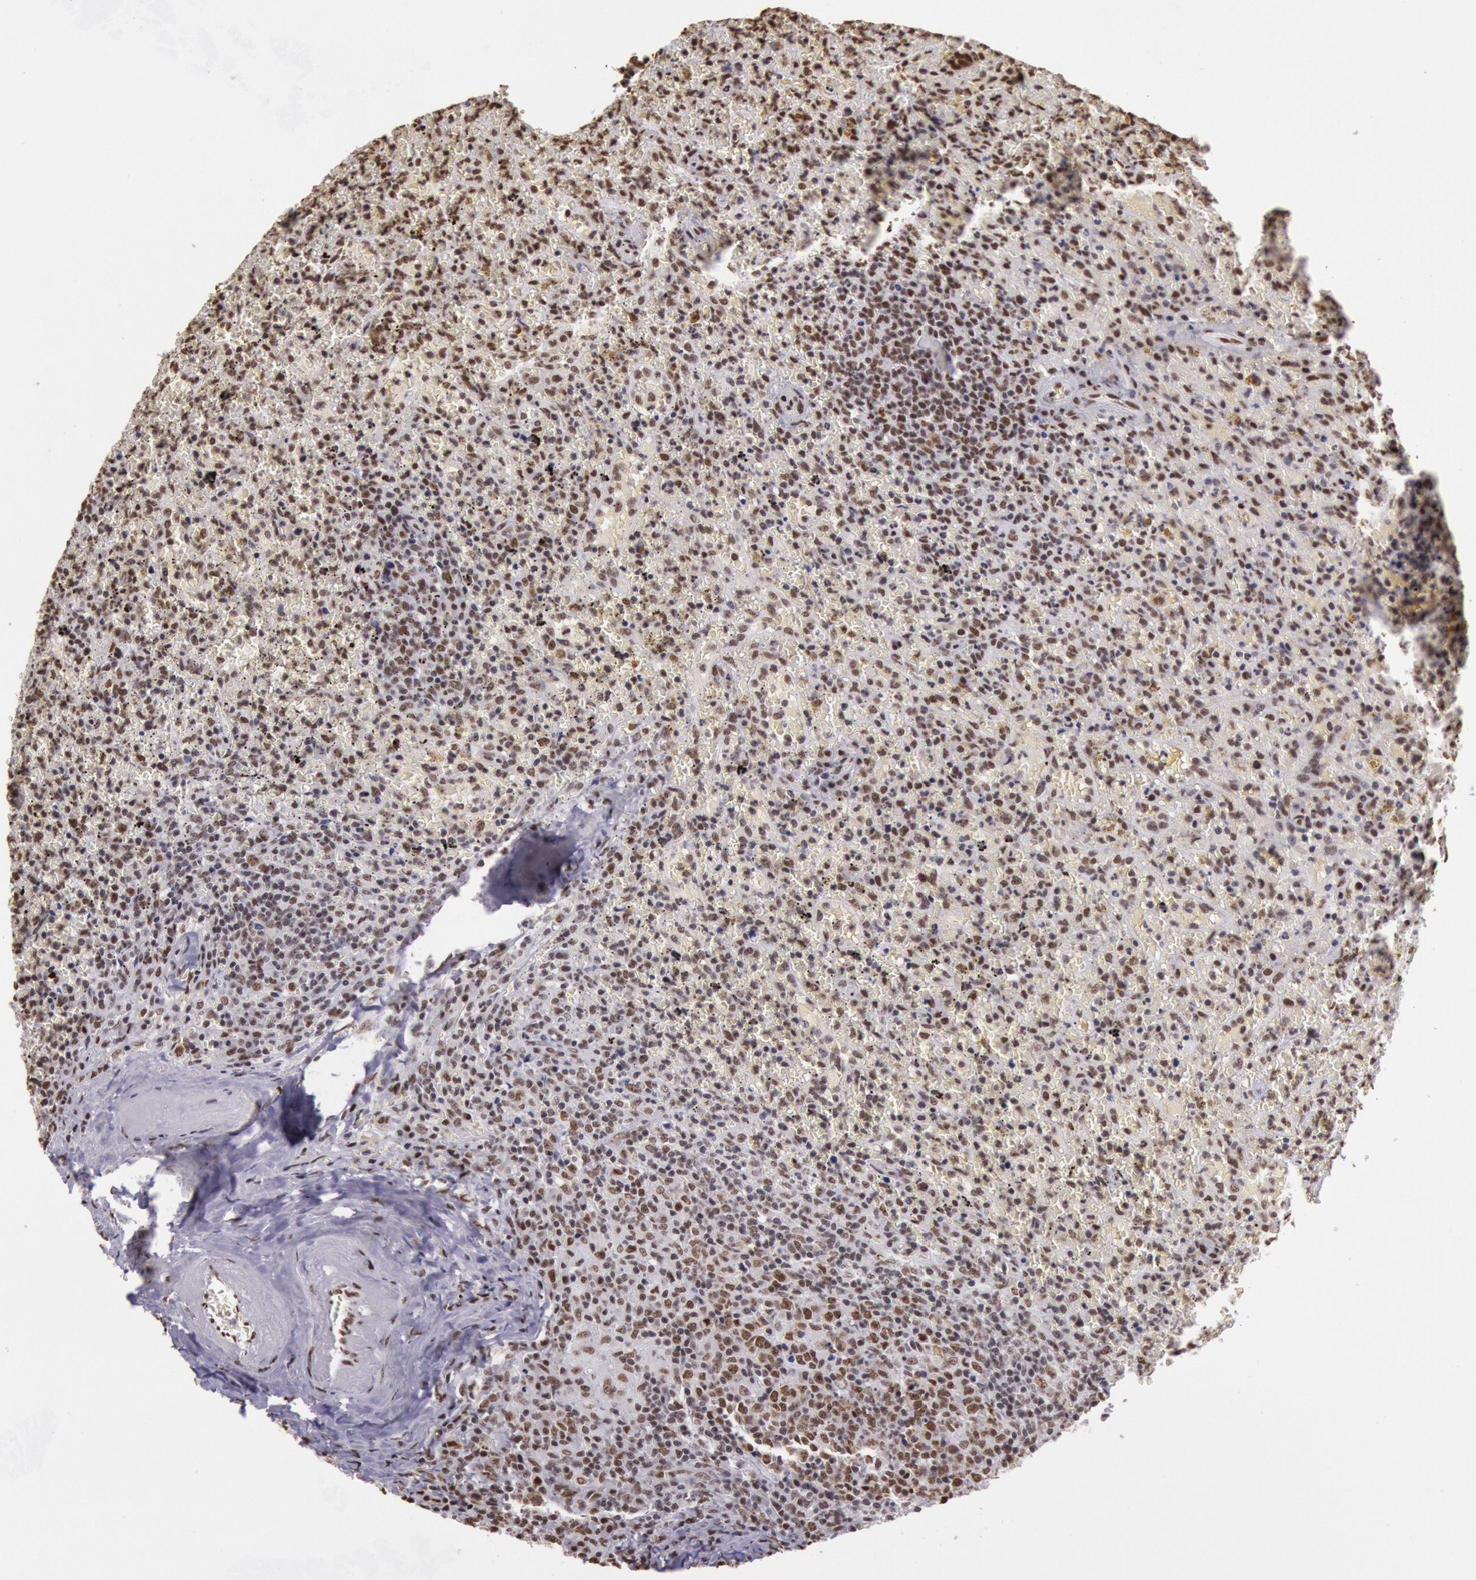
{"staining": {"intensity": "moderate", "quantity": "25%-75%", "location": "nuclear"}, "tissue": "lymphoma", "cell_type": "Tumor cells", "image_type": "cancer", "snomed": [{"axis": "morphology", "description": "Malignant lymphoma, non-Hodgkin's type, High grade"}, {"axis": "topography", "description": "Spleen"}, {"axis": "topography", "description": "Lymph node"}], "caption": "This photomicrograph shows lymphoma stained with IHC to label a protein in brown. The nuclear of tumor cells show moderate positivity for the protein. Nuclei are counter-stained blue.", "gene": "HNRNPH2", "patient": {"sex": "female", "age": 70}}